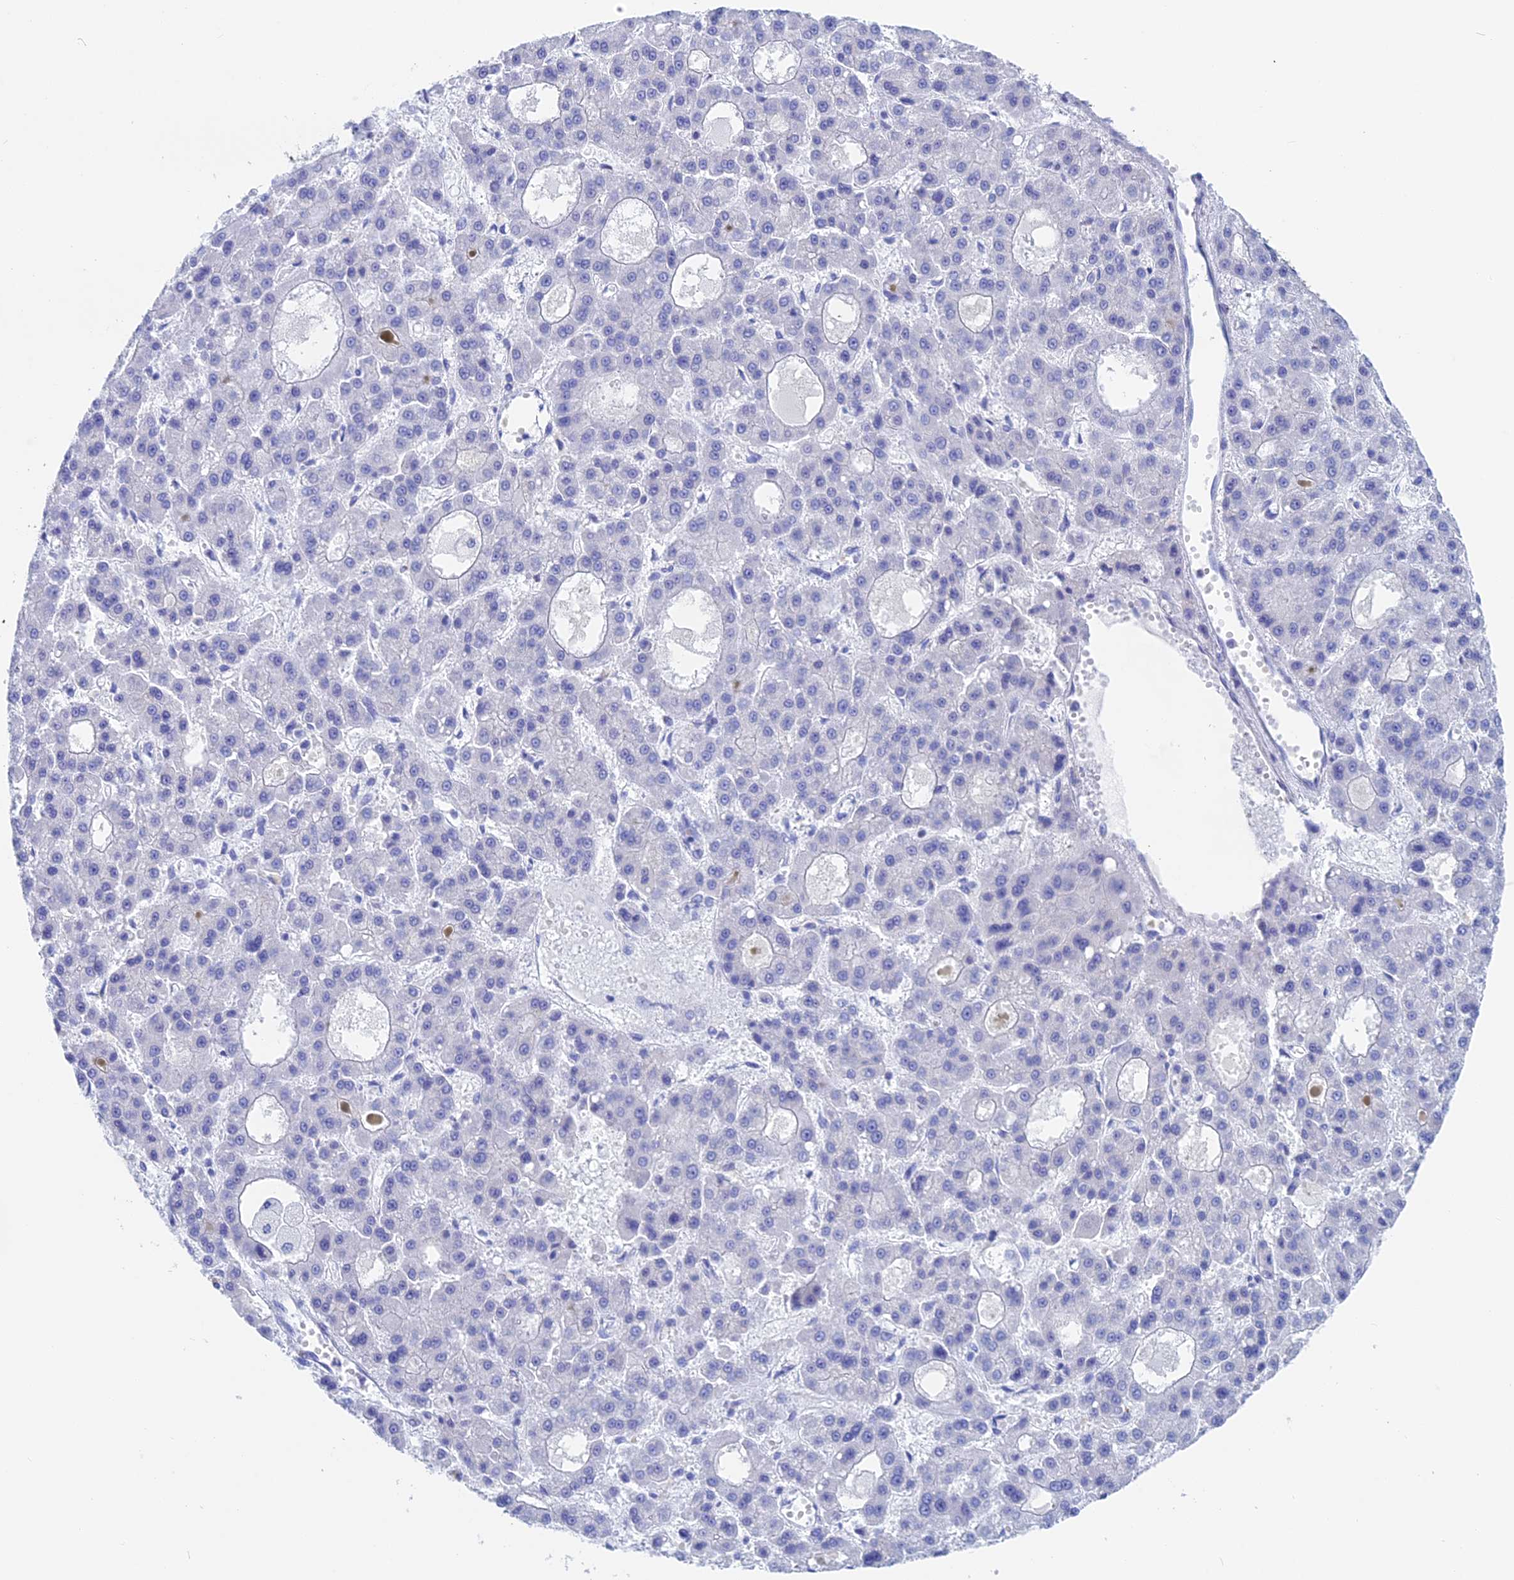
{"staining": {"intensity": "negative", "quantity": "none", "location": "none"}, "tissue": "liver cancer", "cell_type": "Tumor cells", "image_type": "cancer", "snomed": [{"axis": "morphology", "description": "Carcinoma, Hepatocellular, NOS"}, {"axis": "topography", "description": "Liver"}], "caption": "A histopathology image of liver cancer (hepatocellular carcinoma) stained for a protein shows no brown staining in tumor cells.", "gene": "ERICH4", "patient": {"sex": "male", "age": 70}}